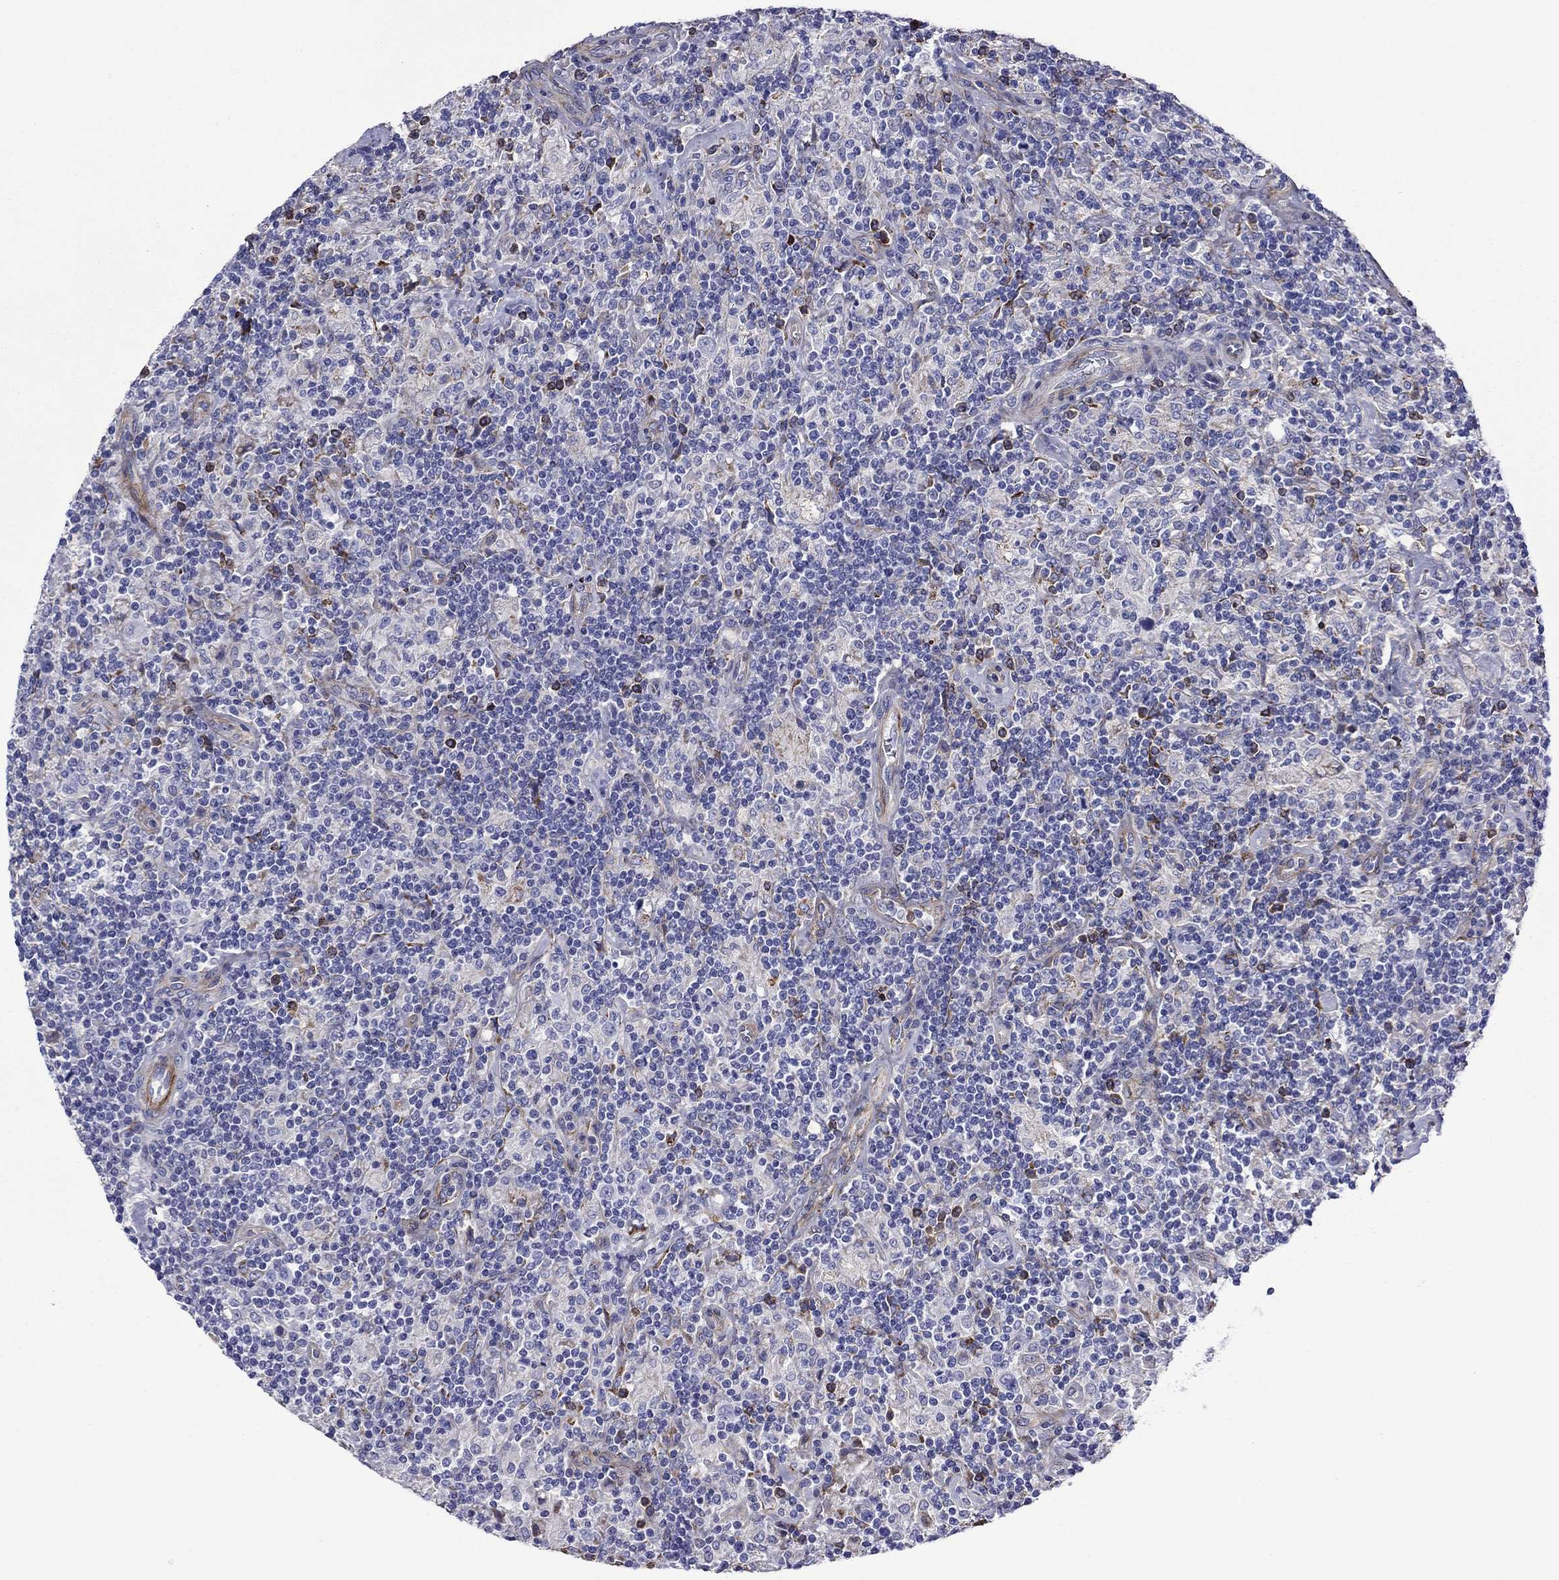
{"staining": {"intensity": "negative", "quantity": "none", "location": "none"}, "tissue": "lymphoma", "cell_type": "Tumor cells", "image_type": "cancer", "snomed": [{"axis": "morphology", "description": "Hodgkin's disease, NOS"}, {"axis": "topography", "description": "Lymph node"}], "caption": "Photomicrograph shows no significant protein positivity in tumor cells of lymphoma. (DAB (3,3'-diaminobenzidine) immunohistochemistry (IHC) with hematoxylin counter stain).", "gene": "HSPG2", "patient": {"sex": "male", "age": 70}}